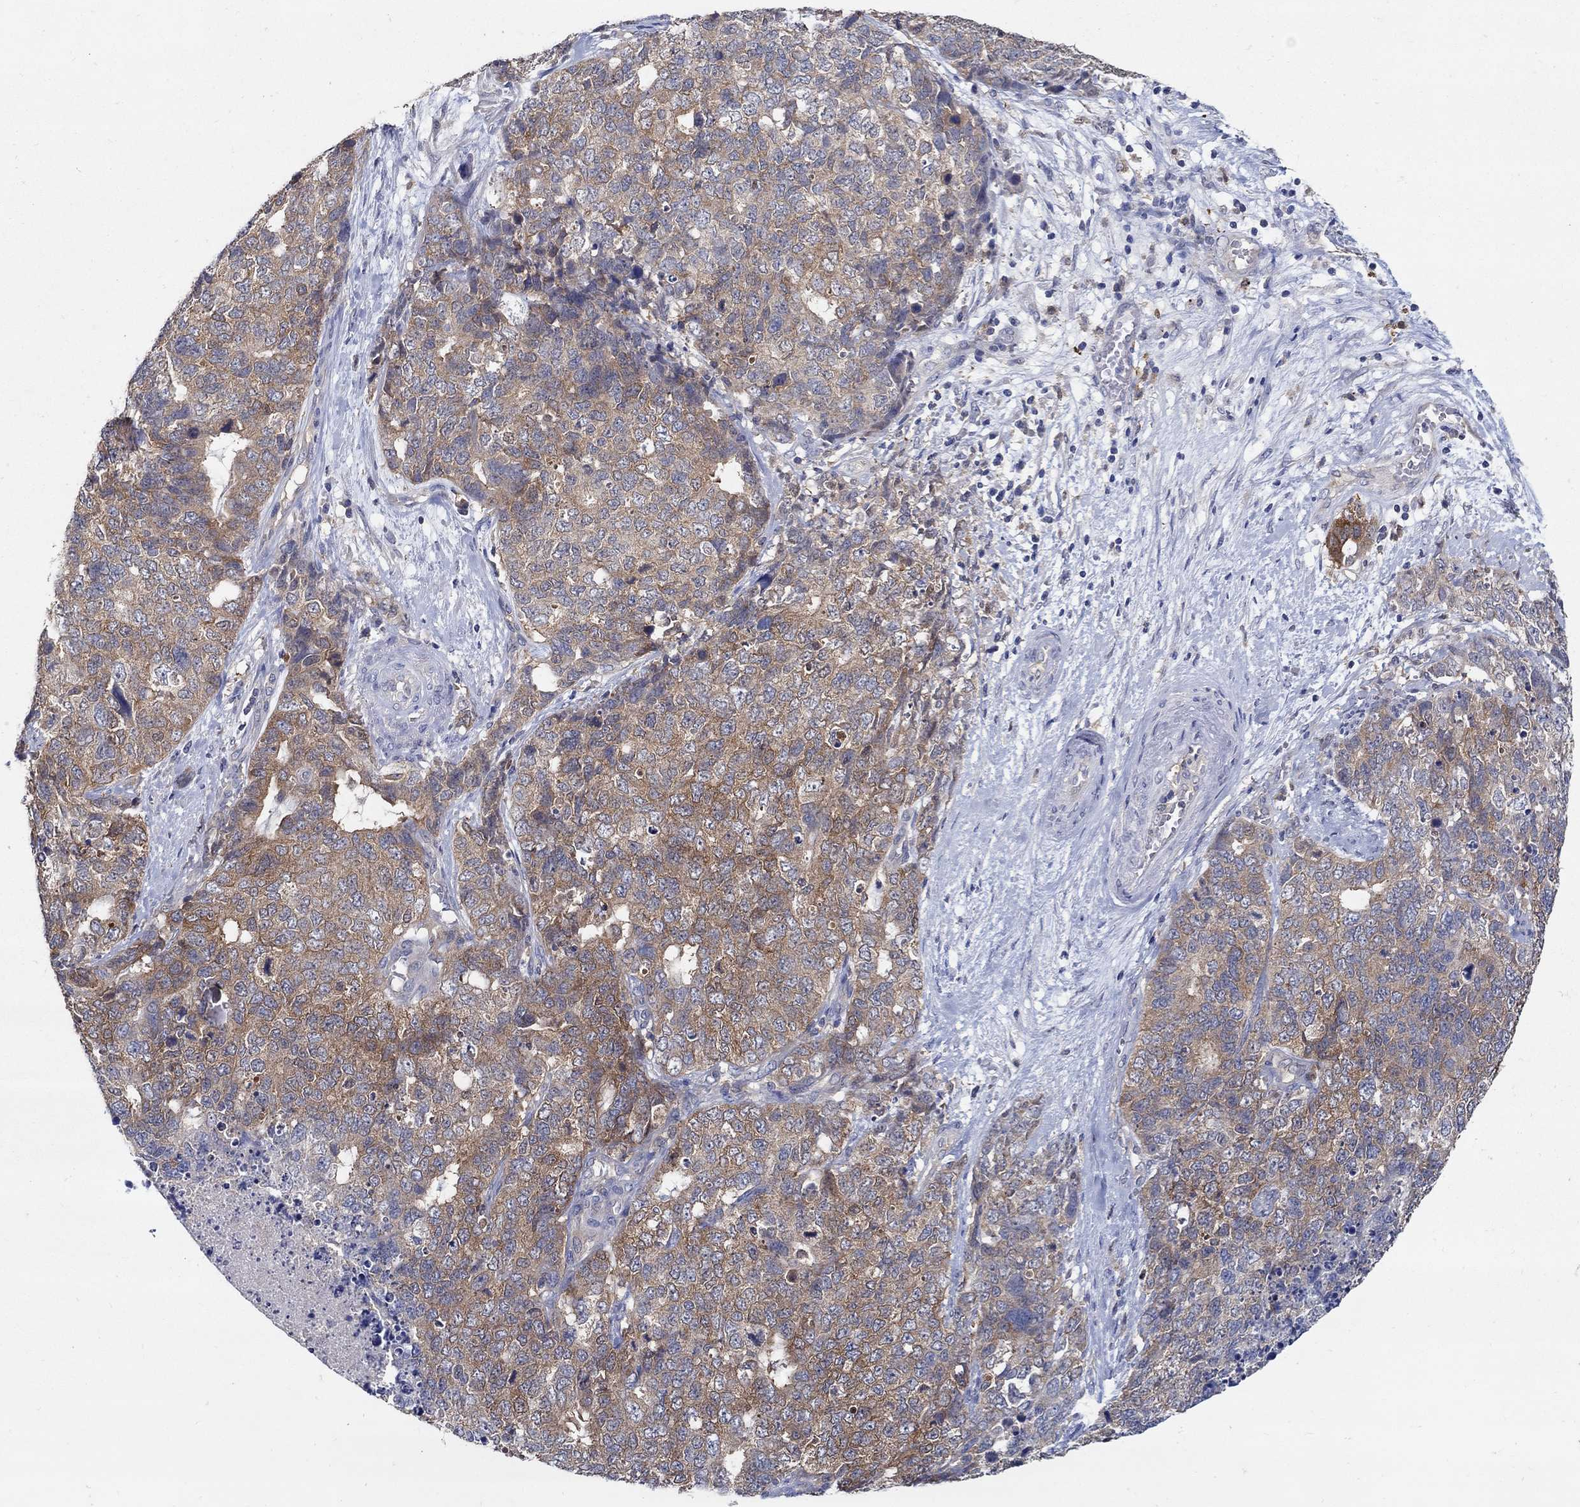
{"staining": {"intensity": "moderate", "quantity": ">75%", "location": "cytoplasmic/membranous"}, "tissue": "cervical cancer", "cell_type": "Tumor cells", "image_type": "cancer", "snomed": [{"axis": "morphology", "description": "Squamous cell carcinoma, NOS"}, {"axis": "topography", "description": "Cervix"}], "caption": "There is medium levels of moderate cytoplasmic/membranous expression in tumor cells of cervical cancer, as demonstrated by immunohistochemical staining (brown color).", "gene": "MTHFR", "patient": {"sex": "female", "age": 63}}